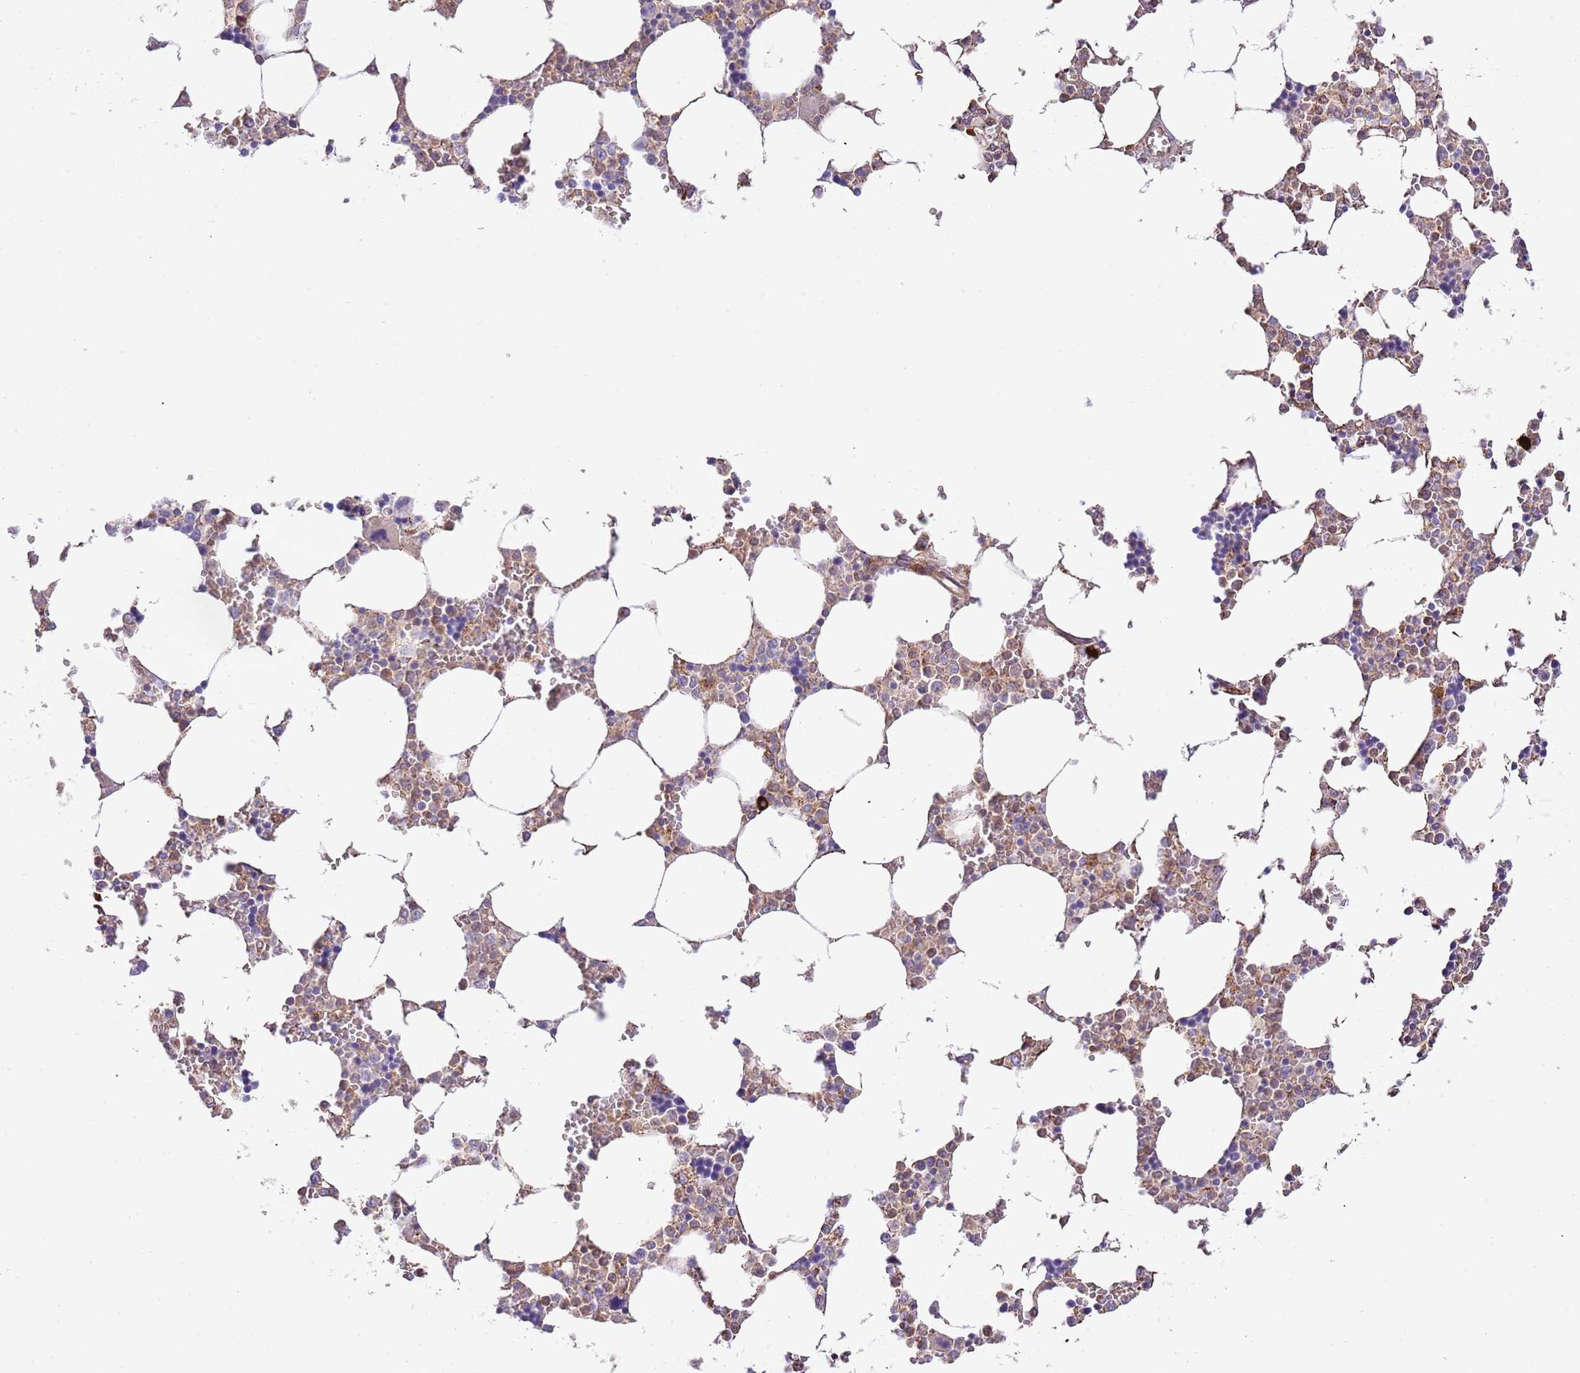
{"staining": {"intensity": "moderate", "quantity": "25%-75%", "location": "cytoplasmic/membranous"}, "tissue": "bone marrow", "cell_type": "Hematopoietic cells", "image_type": "normal", "snomed": [{"axis": "morphology", "description": "Normal tissue, NOS"}, {"axis": "topography", "description": "Bone marrow"}], "caption": "DAB immunohistochemical staining of normal bone marrow exhibits moderate cytoplasmic/membranous protein positivity in approximately 25%-75% of hematopoietic cells. (DAB (3,3'-diaminobenzidine) IHC with brightfield microscopy, high magnification).", "gene": "DOCK6", "patient": {"sex": "male", "age": 64}}